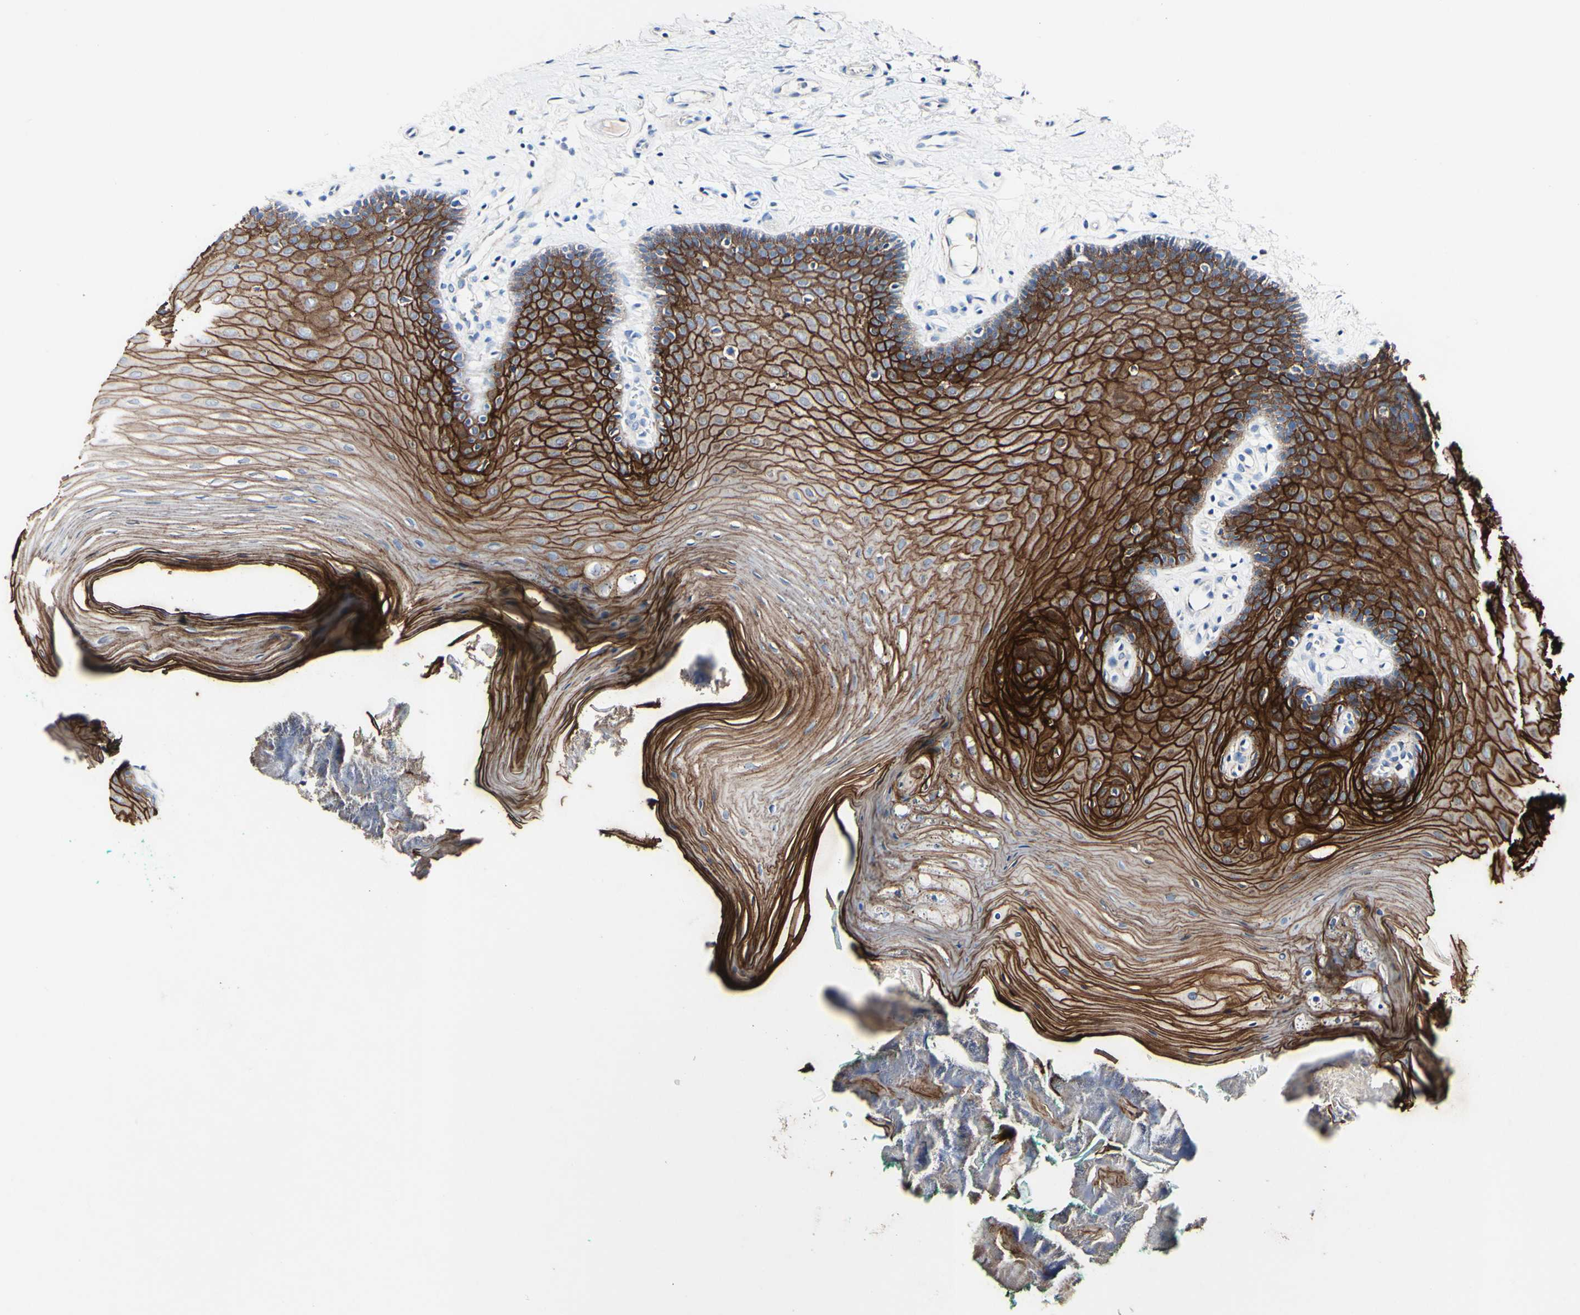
{"staining": {"intensity": "strong", "quantity": ">75%", "location": "cytoplasmic/membranous"}, "tissue": "oral mucosa", "cell_type": "Squamous epithelial cells", "image_type": "normal", "snomed": [{"axis": "morphology", "description": "Normal tissue, NOS"}, {"axis": "topography", "description": "Skeletal muscle"}, {"axis": "topography", "description": "Oral tissue"}], "caption": "Human oral mucosa stained for a protein (brown) exhibits strong cytoplasmic/membranous positive staining in approximately >75% of squamous epithelial cells.", "gene": "DSC2", "patient": {"sex": "male", "age": 58}}